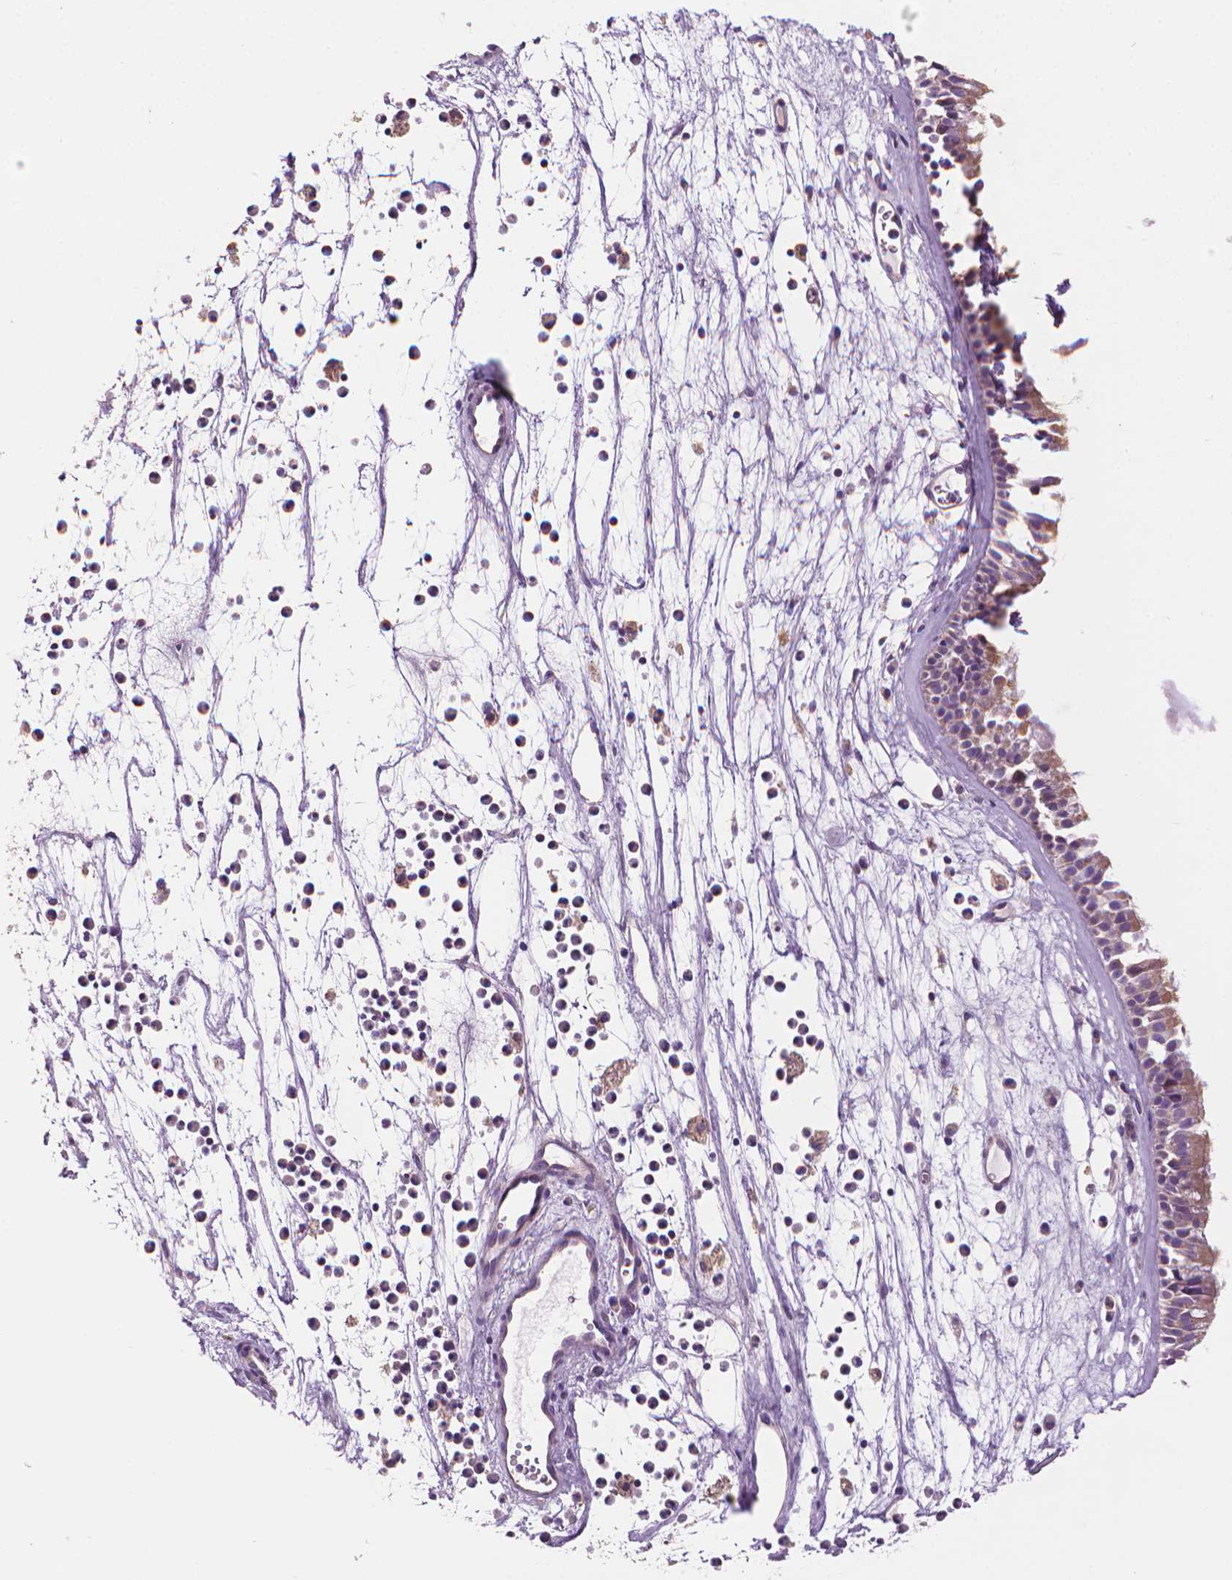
{"staining": {"intensity": "weak", "quantity": ">75%", "location": "cytoplasmic/membranous"}, "tissue": "nasopharynx", "cell_type": "Respiratory epithelial cells", "image_type": "normal", "snomed": [{"axis": "morphology", "description": "Normal tissue, NOS"}, {"axis": "topography", "description": "Nasopharynx"}], "caption": "Protein staining reveals weak cytoplasmic/membranous staining in approximately >75% of respiratory epithelial cells in normal nasopharynx.", "gene": "TTC29", "patient": {"sex": "female", "age": 52}}